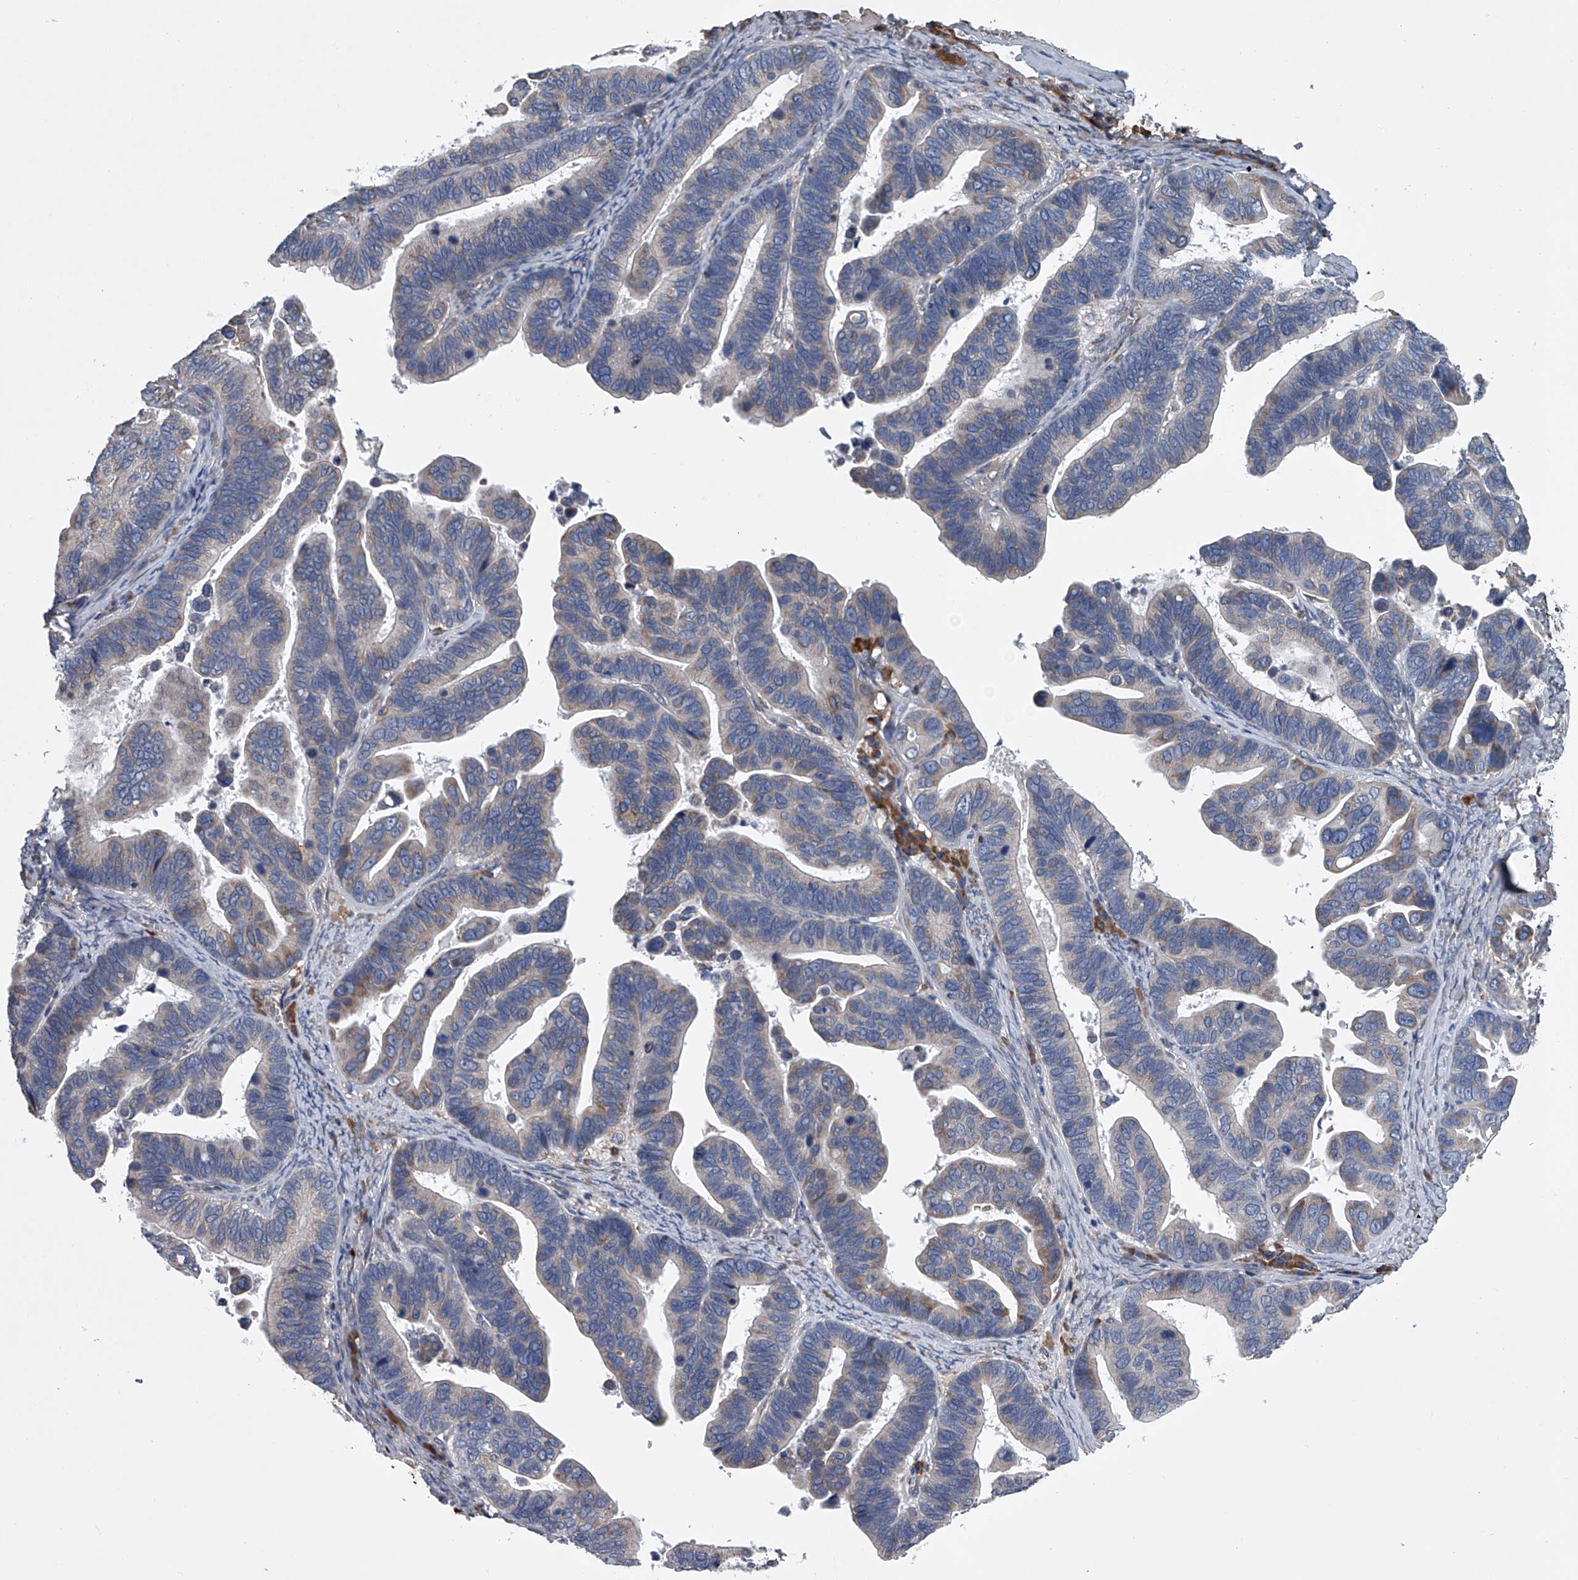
{"staining": {"intensity": "weak", "quantity": "<25%", "location": "cytoplasmic/membranous"}, "tissue": "ovarian cancer", "cell_type": "Tumor cells", "image_type": "cancer", "snomed": [{"axis": "morphology", "description": "Cystadenocarcinoma, serous, NOS"}, {"axis": "topography", "description": "Ovary"}], "caption": "The image reveals no significant staining in tumor cells of ovarian cancer. (Brightfield microscopy of DAB (3,3'-diaminobenzidine) immunohistochemistry at high magnification).", "gene": "ABCG1", "patient": {"sex": "female", "age": 56}}